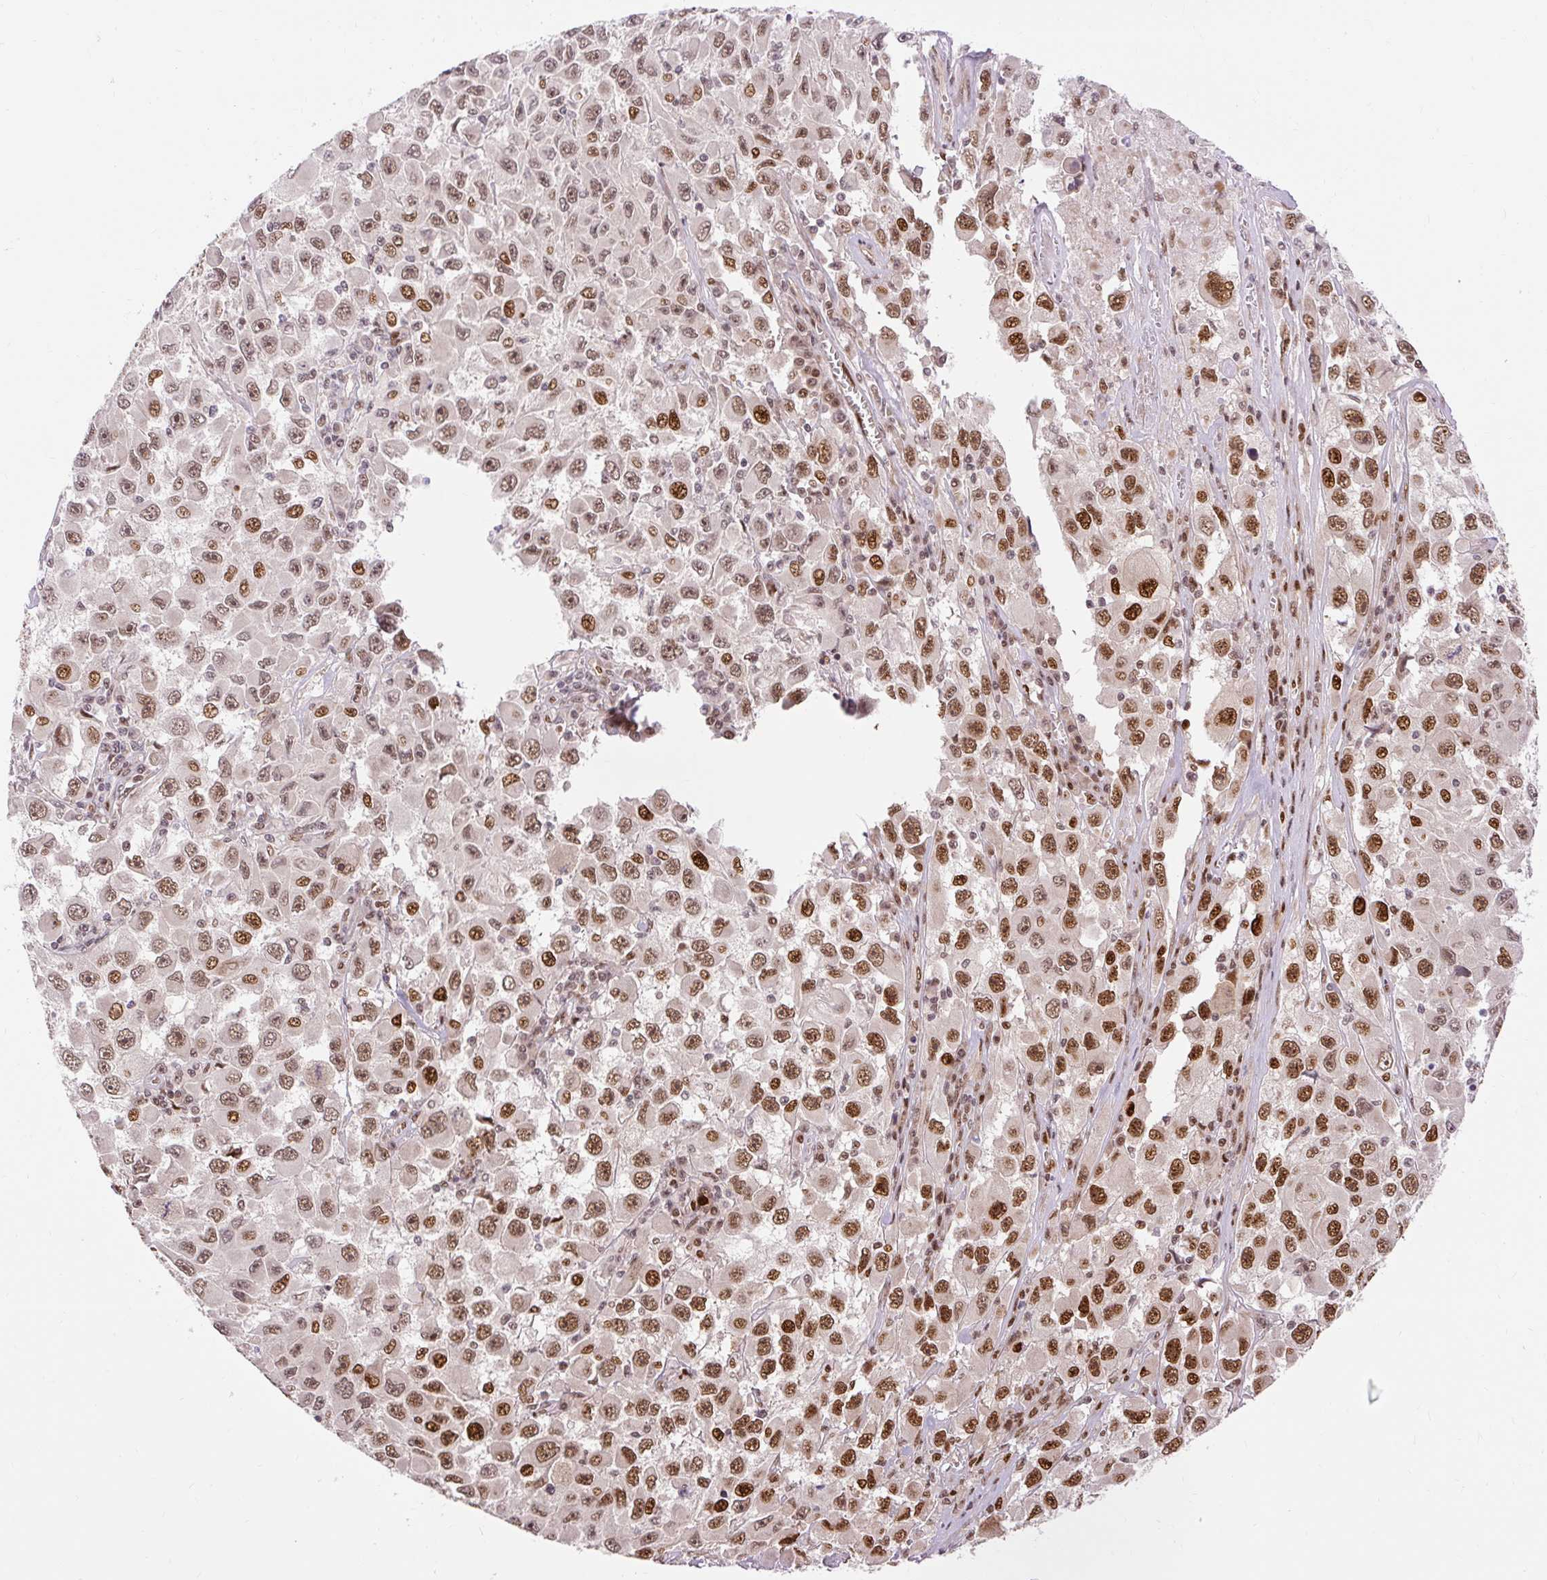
{"staining": {"intensity": "moderate", "quantity": ">75%", "location": "nuclear"}, "tissue": "melanoma", "cell_type": "Tumor cells", "image_type": "cancer", "snomed": [{"axis": "morphology", "description": "Malignant melanoma, Metastatic site"}, {"axis": "topography", "description": "Lymph node"}], "caption": "Protein expression analysis of human malignant melanoma (metastatic site) reveals moderate nuclear positivity in approximately >75% of tumor cells.", "gene": "MECOM", "patient": {"sex": "female", "age": 67}}